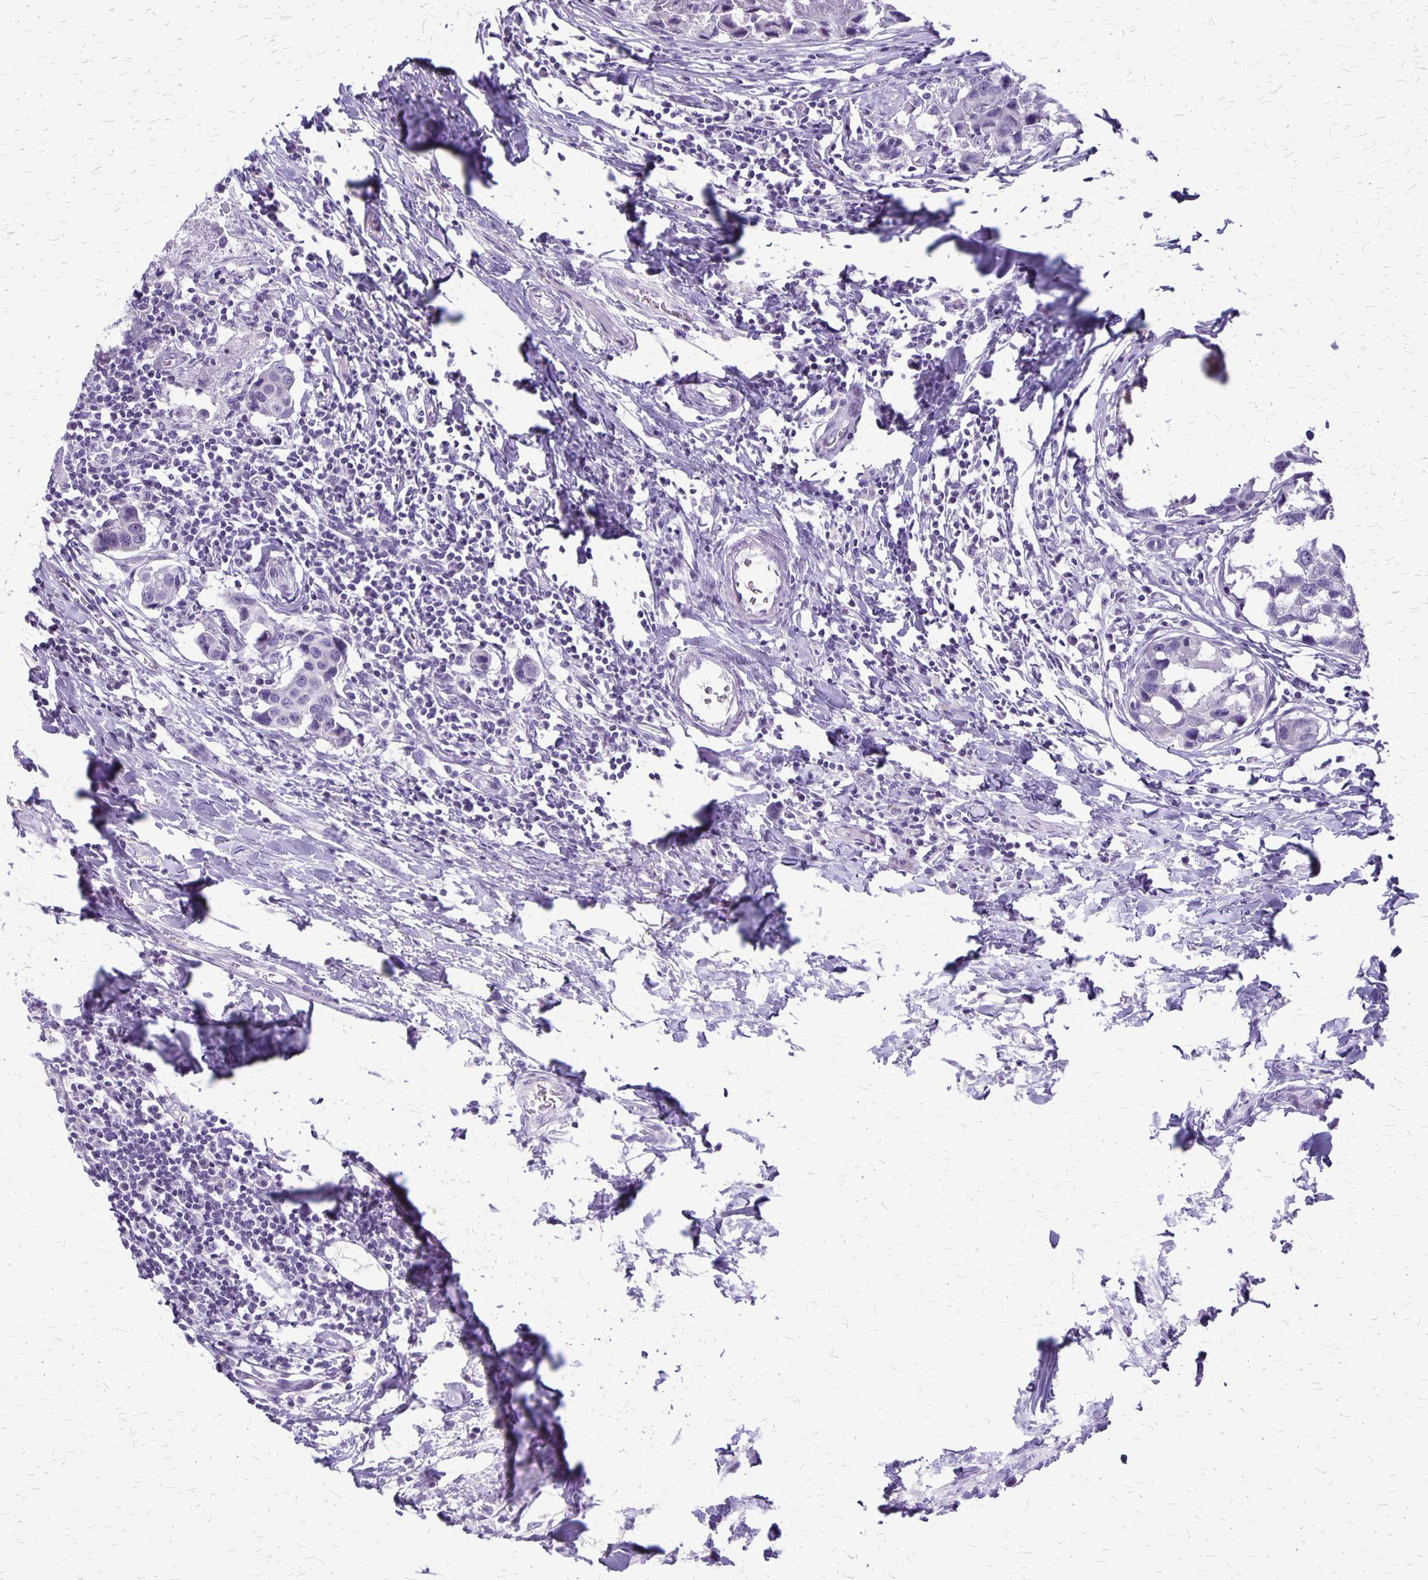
{"staining": {"intensity": "negative", "quantity": "none", "location": "none"}, "tissue": "breast cancer", "cell_type": "Tumor cells", "image_type": "cancer", "snomed": [{"axis": "morphology", "description": "Duct carcinoma"}, {"axis": "topography", "description": "Breast"}], "caption": "IHC of human breast cancer (intraductal carcinoma) demonstrates no expression in tumor cells.", "gene": "PLXNB3", "patient": {"sex": "female", "age": 27}}